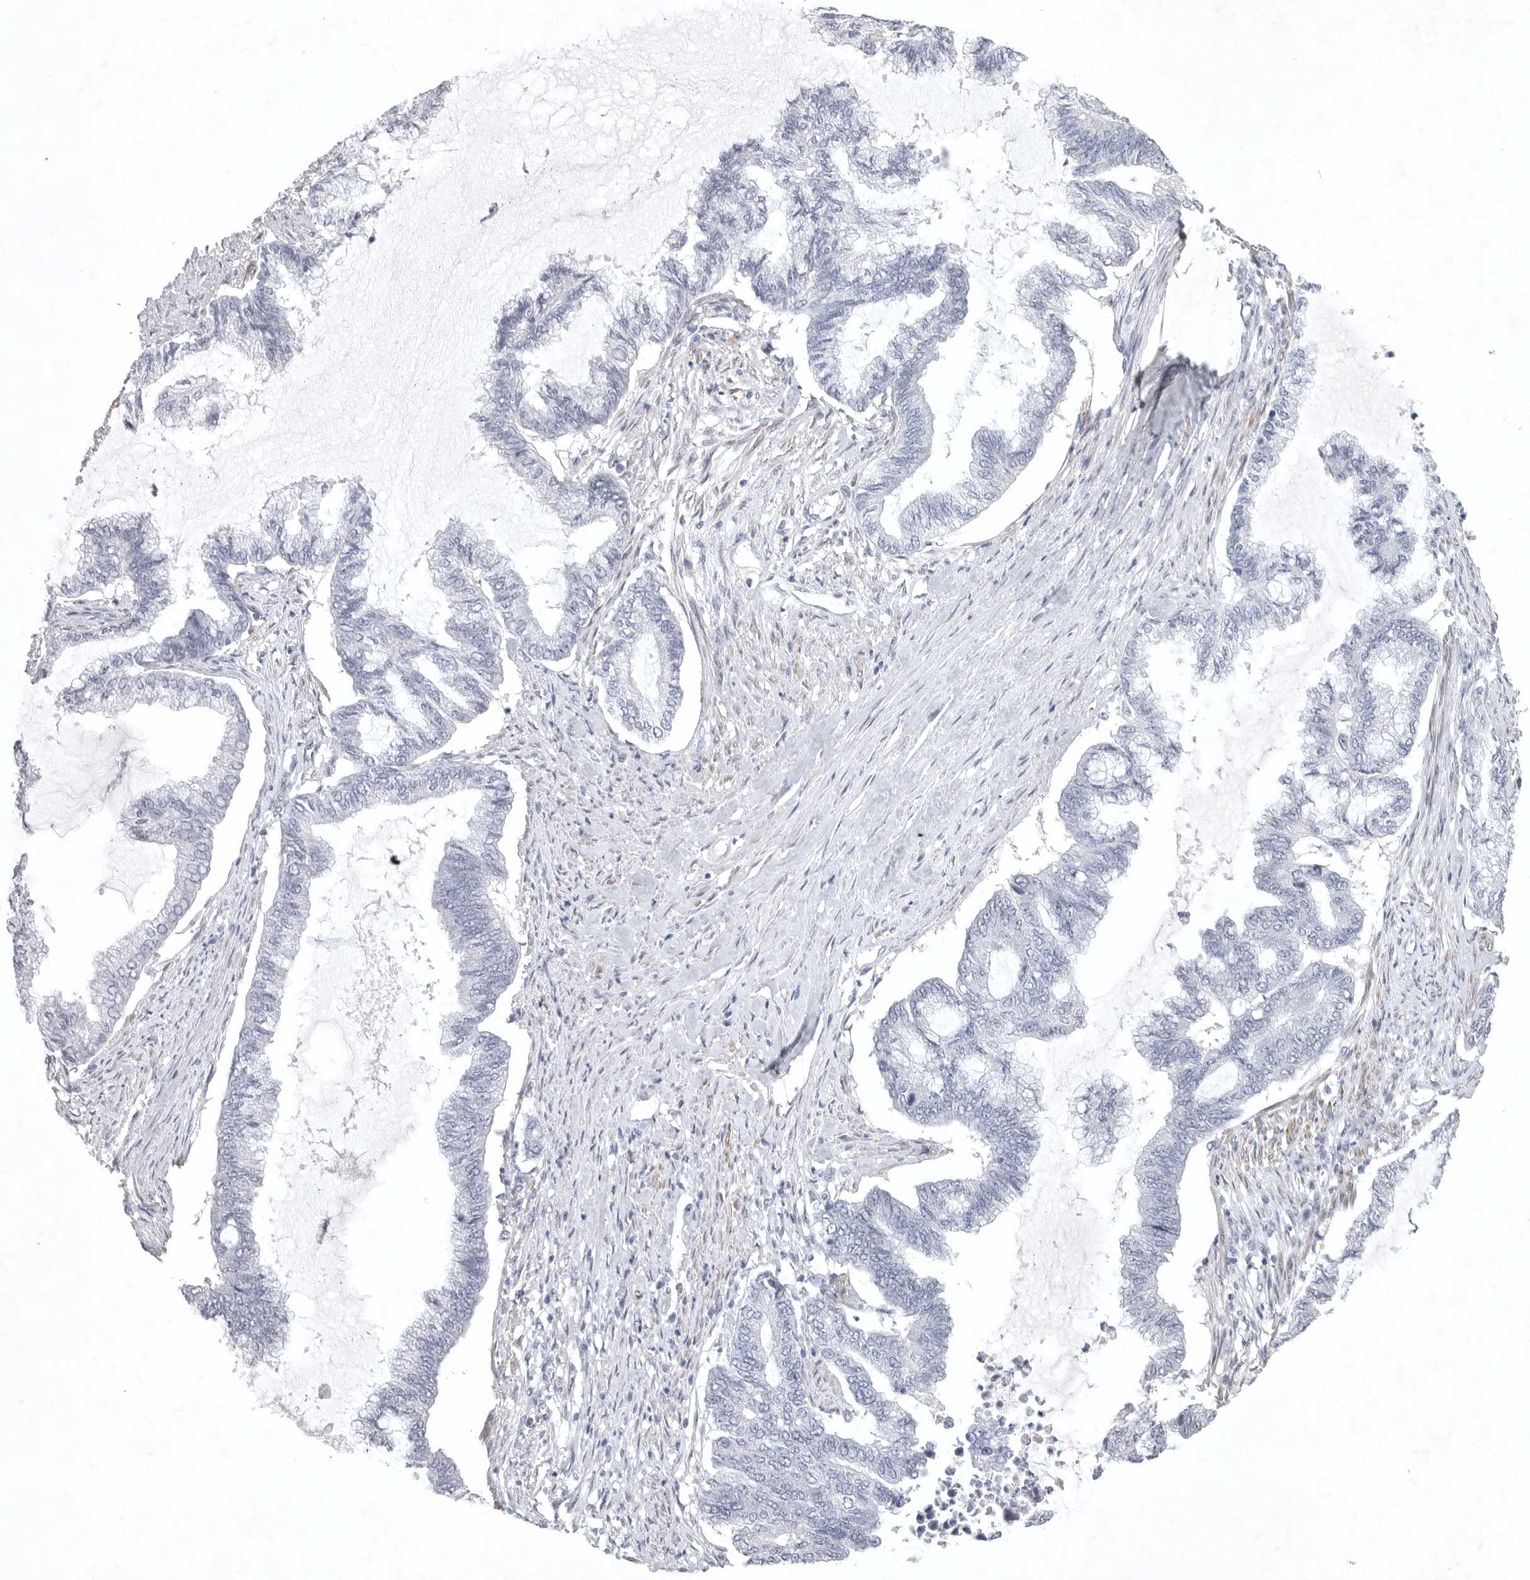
{"staining": {"intensity": "negative", "quantity": "none", "location": "none"}, "tissue": "endometrial cancer", "cell_type": "Tumor cells", "image_type": "cancer", "snomed": [{"axis": "morphology", "description": "Adenocarcinoma, NOS"}, {"axis": "topography", "description": "Endometrium"}], "caption": "Human endometrial adenocarcinoma stained for a protein using immunohistochemistry demonstrates no expression in tumor cells.", "gene": "TNR", "patient": {"sex": "female", "age": 86}}